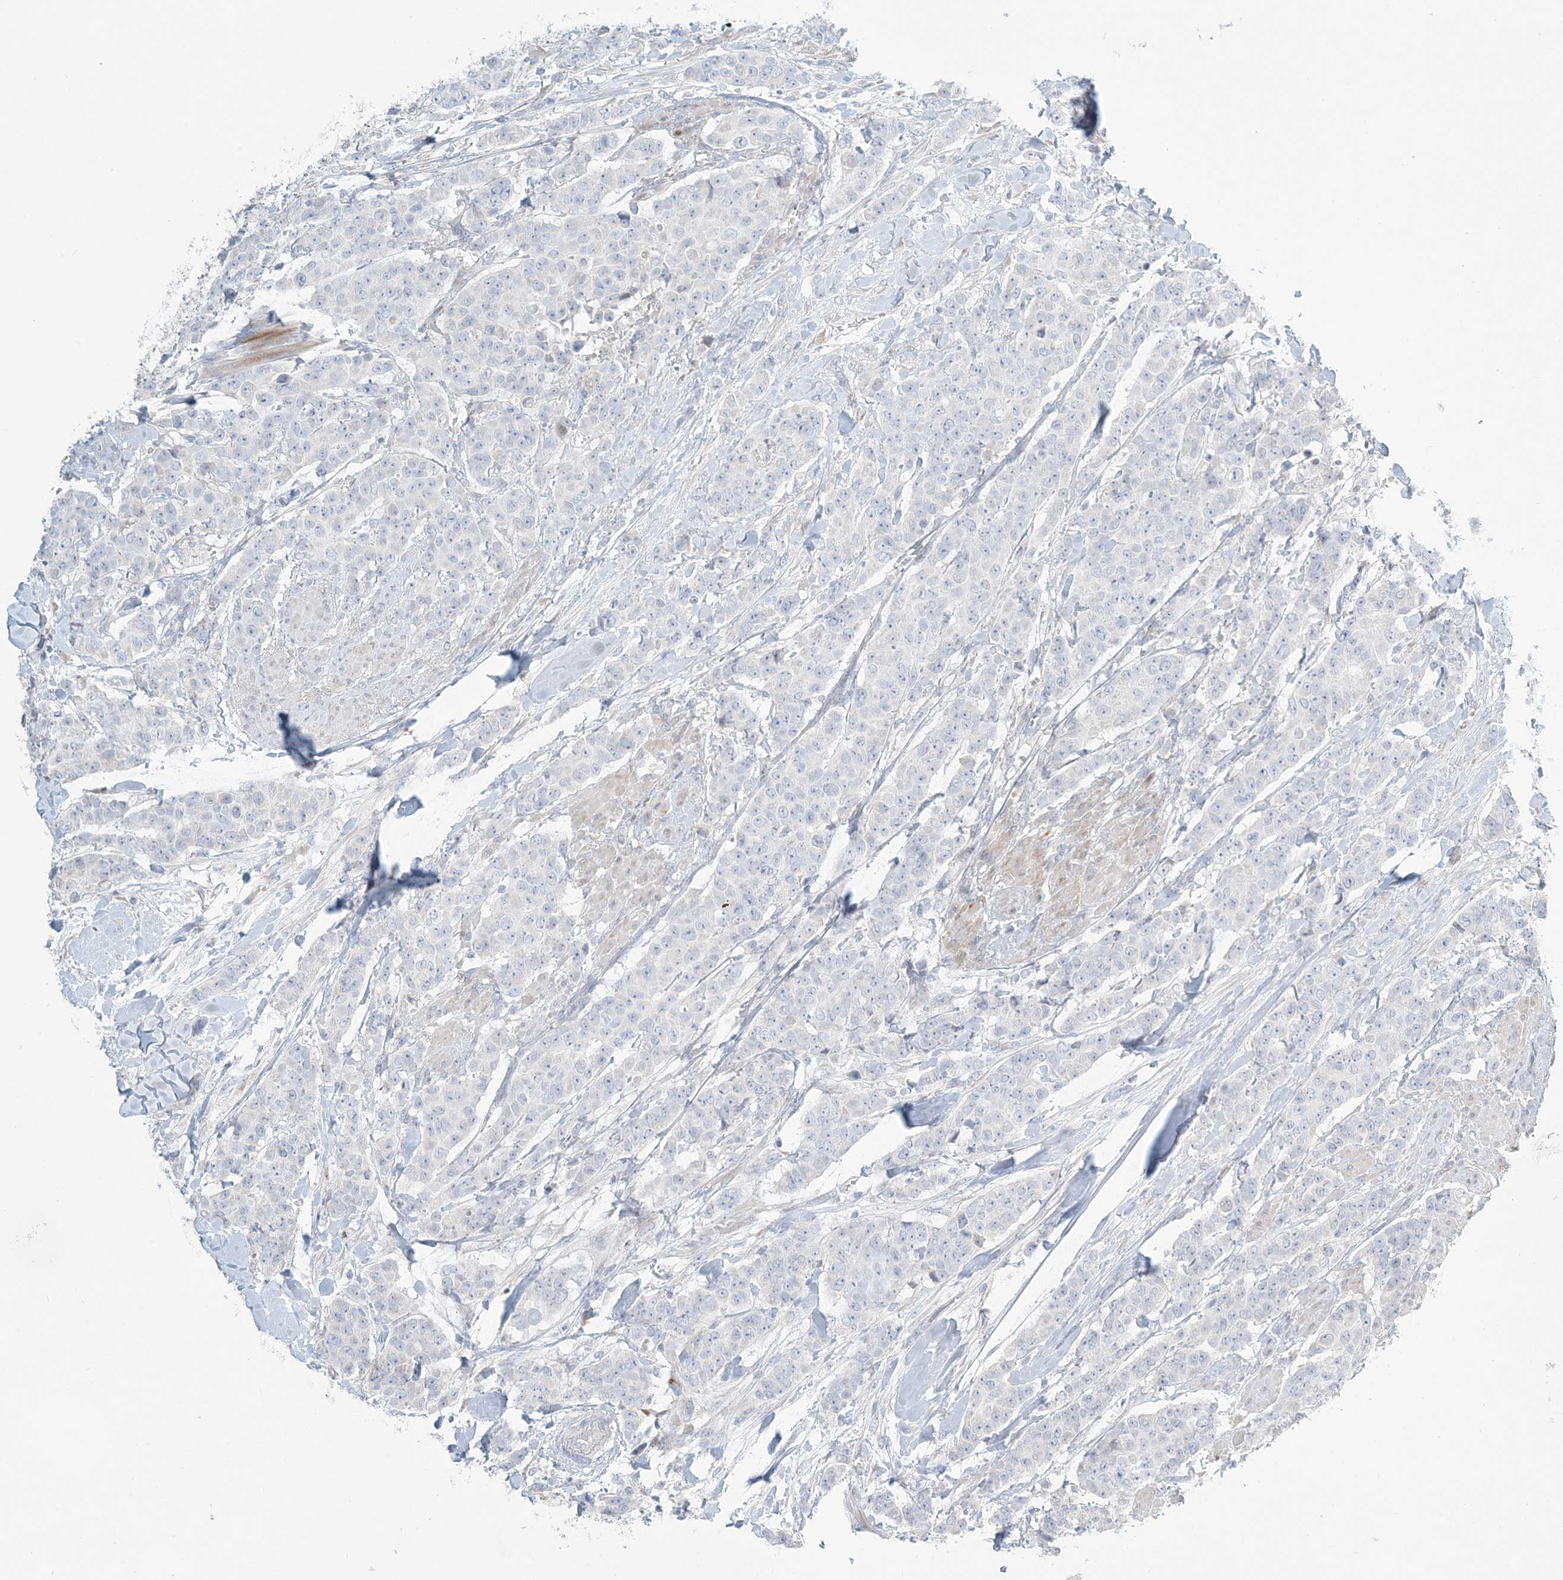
{"staining": {"intensity": "negative", "quantity": "none", "location": "none"}, "tissue": "breast cancer", "cell_type": "Tumor cells", "image_type": "cancer", "snomed": [{"axis": "morphology", "description": "Duct carcinoma"}, {"axis": "topography", "description": "Breast"}], "caption": "Intraductal carcinoma (breast) stained for a protein using immunohistochemistry shows no positivity tumor cells.", "gene": "ZNF385D", "patient": {"sex": "female", "age": 40}}